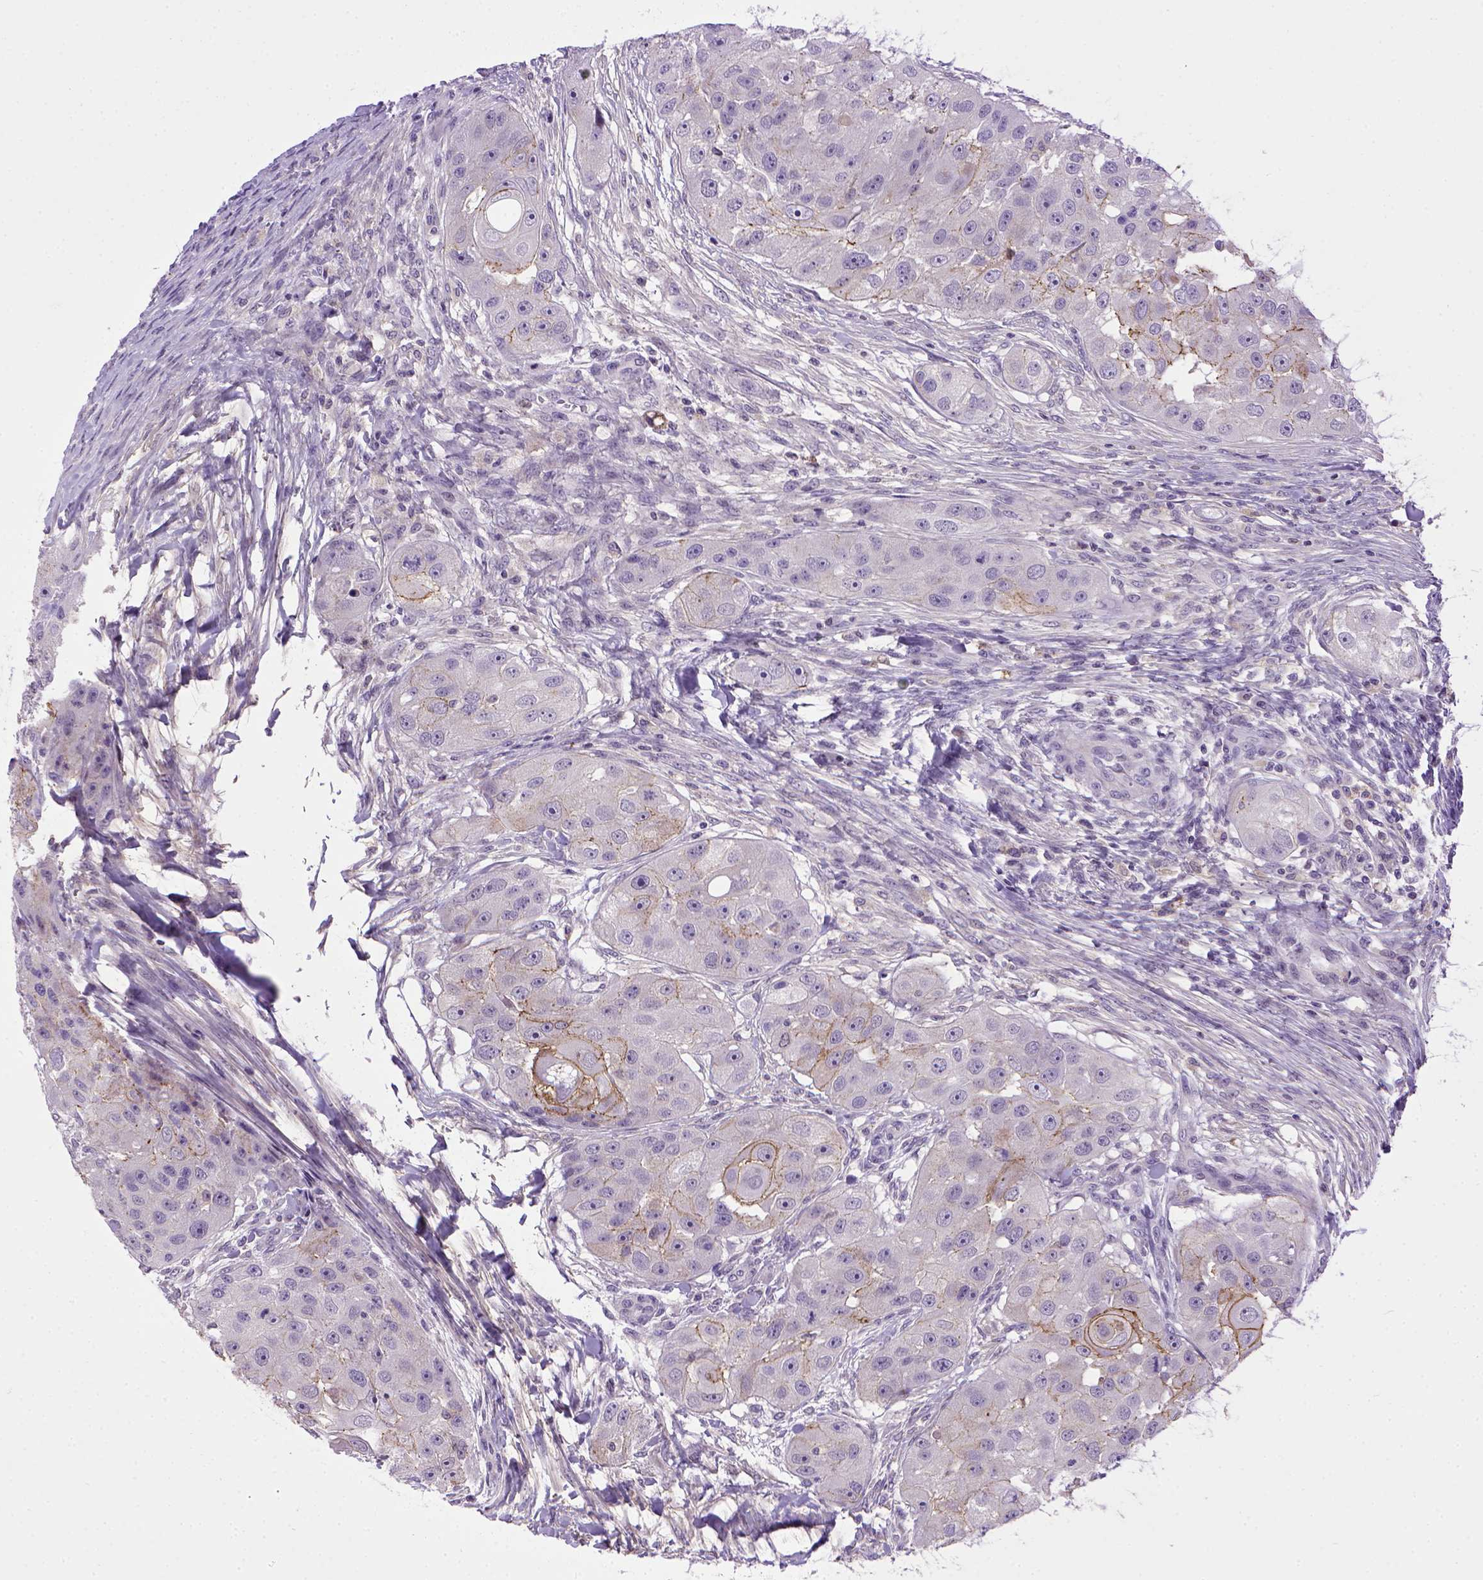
{"staining": {"intensity": "moderate", "quantity": "<25%", "location": "cytoplasmic/membranous"}, "tissue": "head and neck cancer", "cell_type": "Tumor cells", "image_type": "cancer", "snomed": [{"axis": "morphology", "description": "Squamous cell carcinoma, NOS"}, {"axis": "topography", "description": "Head-Neck"}], "caption": "A low amount of moderate cytoplasmic/membranous staining is present in about <25% of tumor cells in squamous cell carcinoma (head and neck) tissue. (Brightfield microscopy of DAB IHC at high magnification).", "gene": "CDH1", "patient": {"sex": "male", "age": 51}}